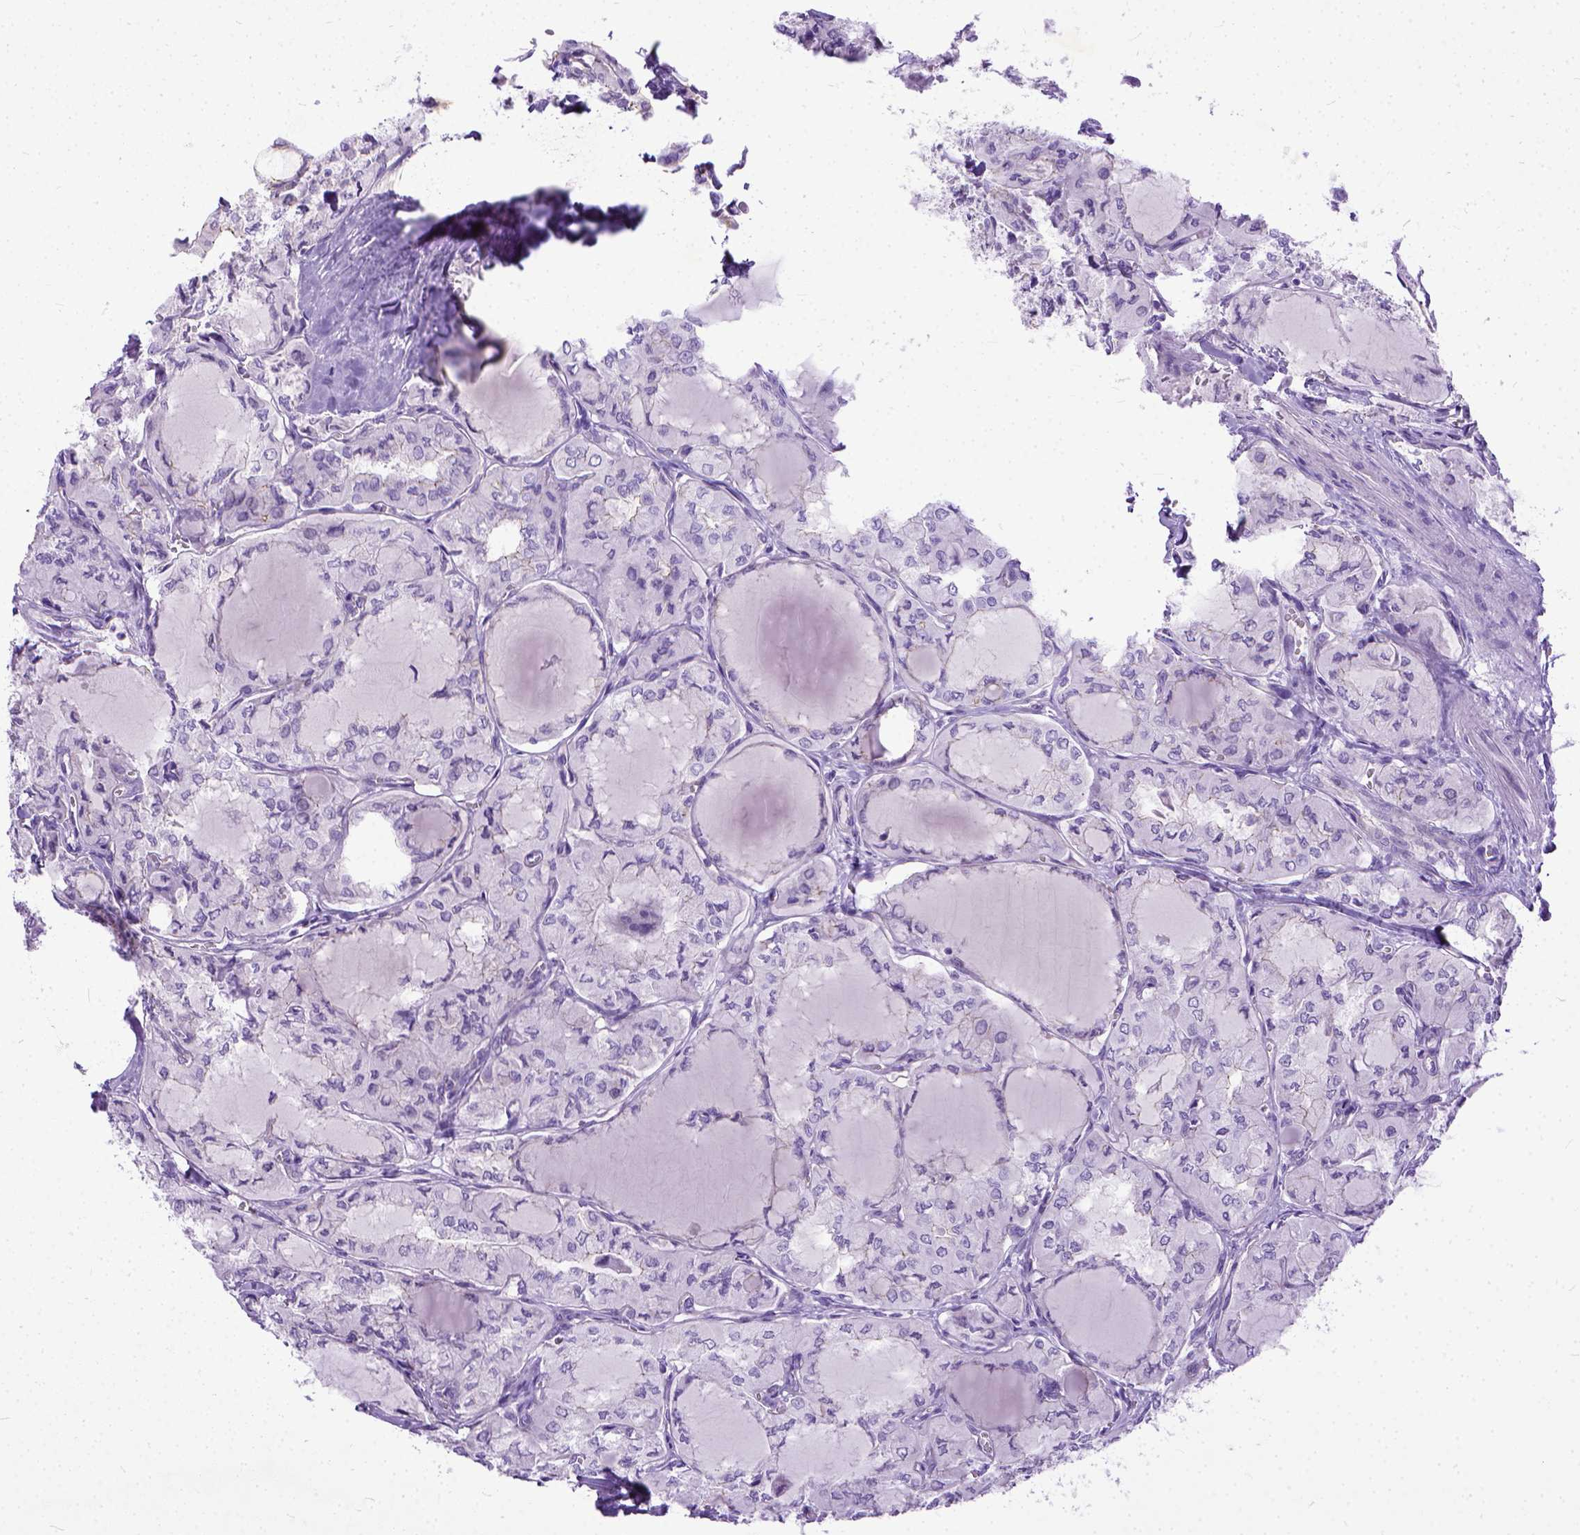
{"staining": {"intensity": "negative", "quantity": "none", "location": "none"}, "tissue": "thyroid cancer", "cell_type": "Tumor cells", "image_type": "cancer", "snomed": [{"axis": "morphology", "description": "Papillary adenocarcinoma, NOS"}, {"axis": "topography", "description": "Thyroid gland"}], "caption": "Tumor cells show no significant expression in thyroid cancer.", "gene": "ADGRF1", "patient": {"sex": "male", "age": 20}}